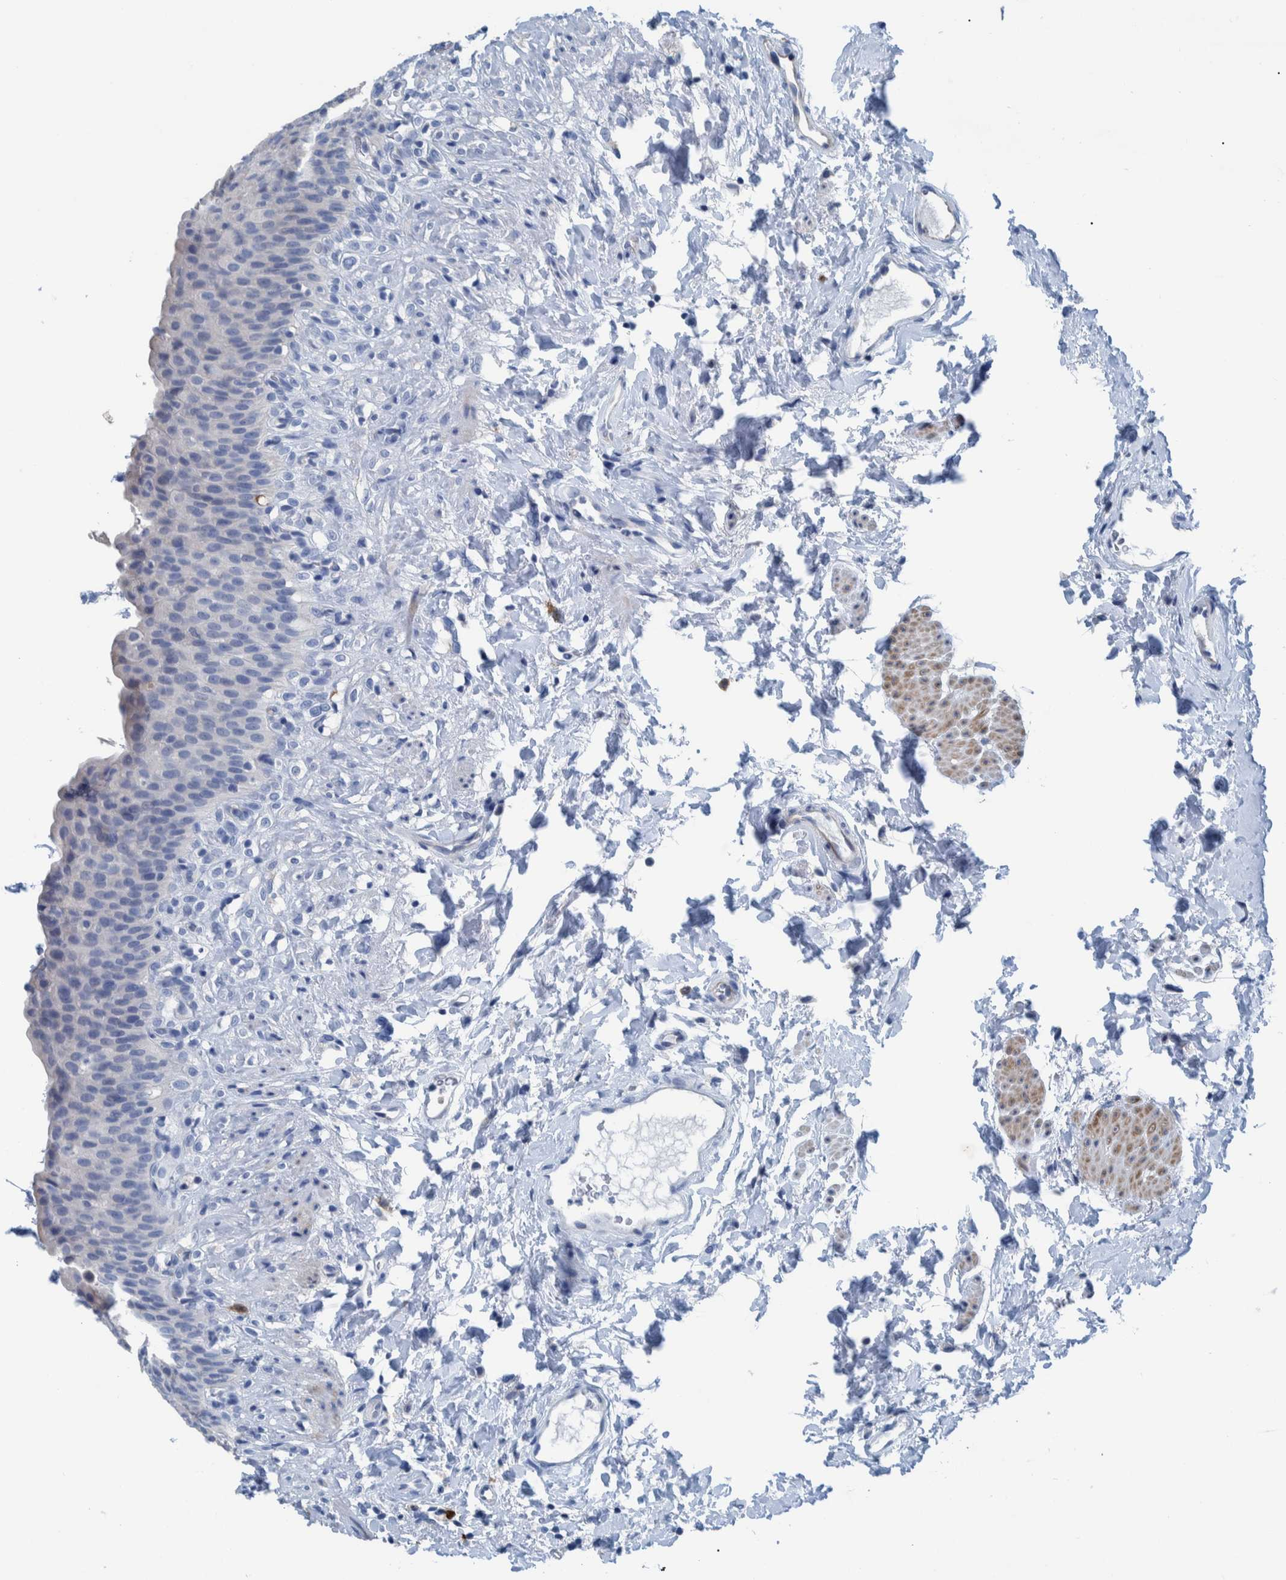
{"staining": {"intensity": "negative", "quantity": "none", "location": "none"}, "tissue": "urinary bladder", "cell_type": "Urothelial cells", "image_type": "normal", "snomed": [{"axis": "morphology", "description": "Normal tissue, NOS"}, {"axis": "topography", "description": "Urinary bladder"}], "caption": "This is an immunohistochemistry (IHC) histopathology image of unremarkable human urinary bladder. There is no positivity in urothelial cells.", "gene": "IDO1", "patient": {"sex": "female", "age": 79}}